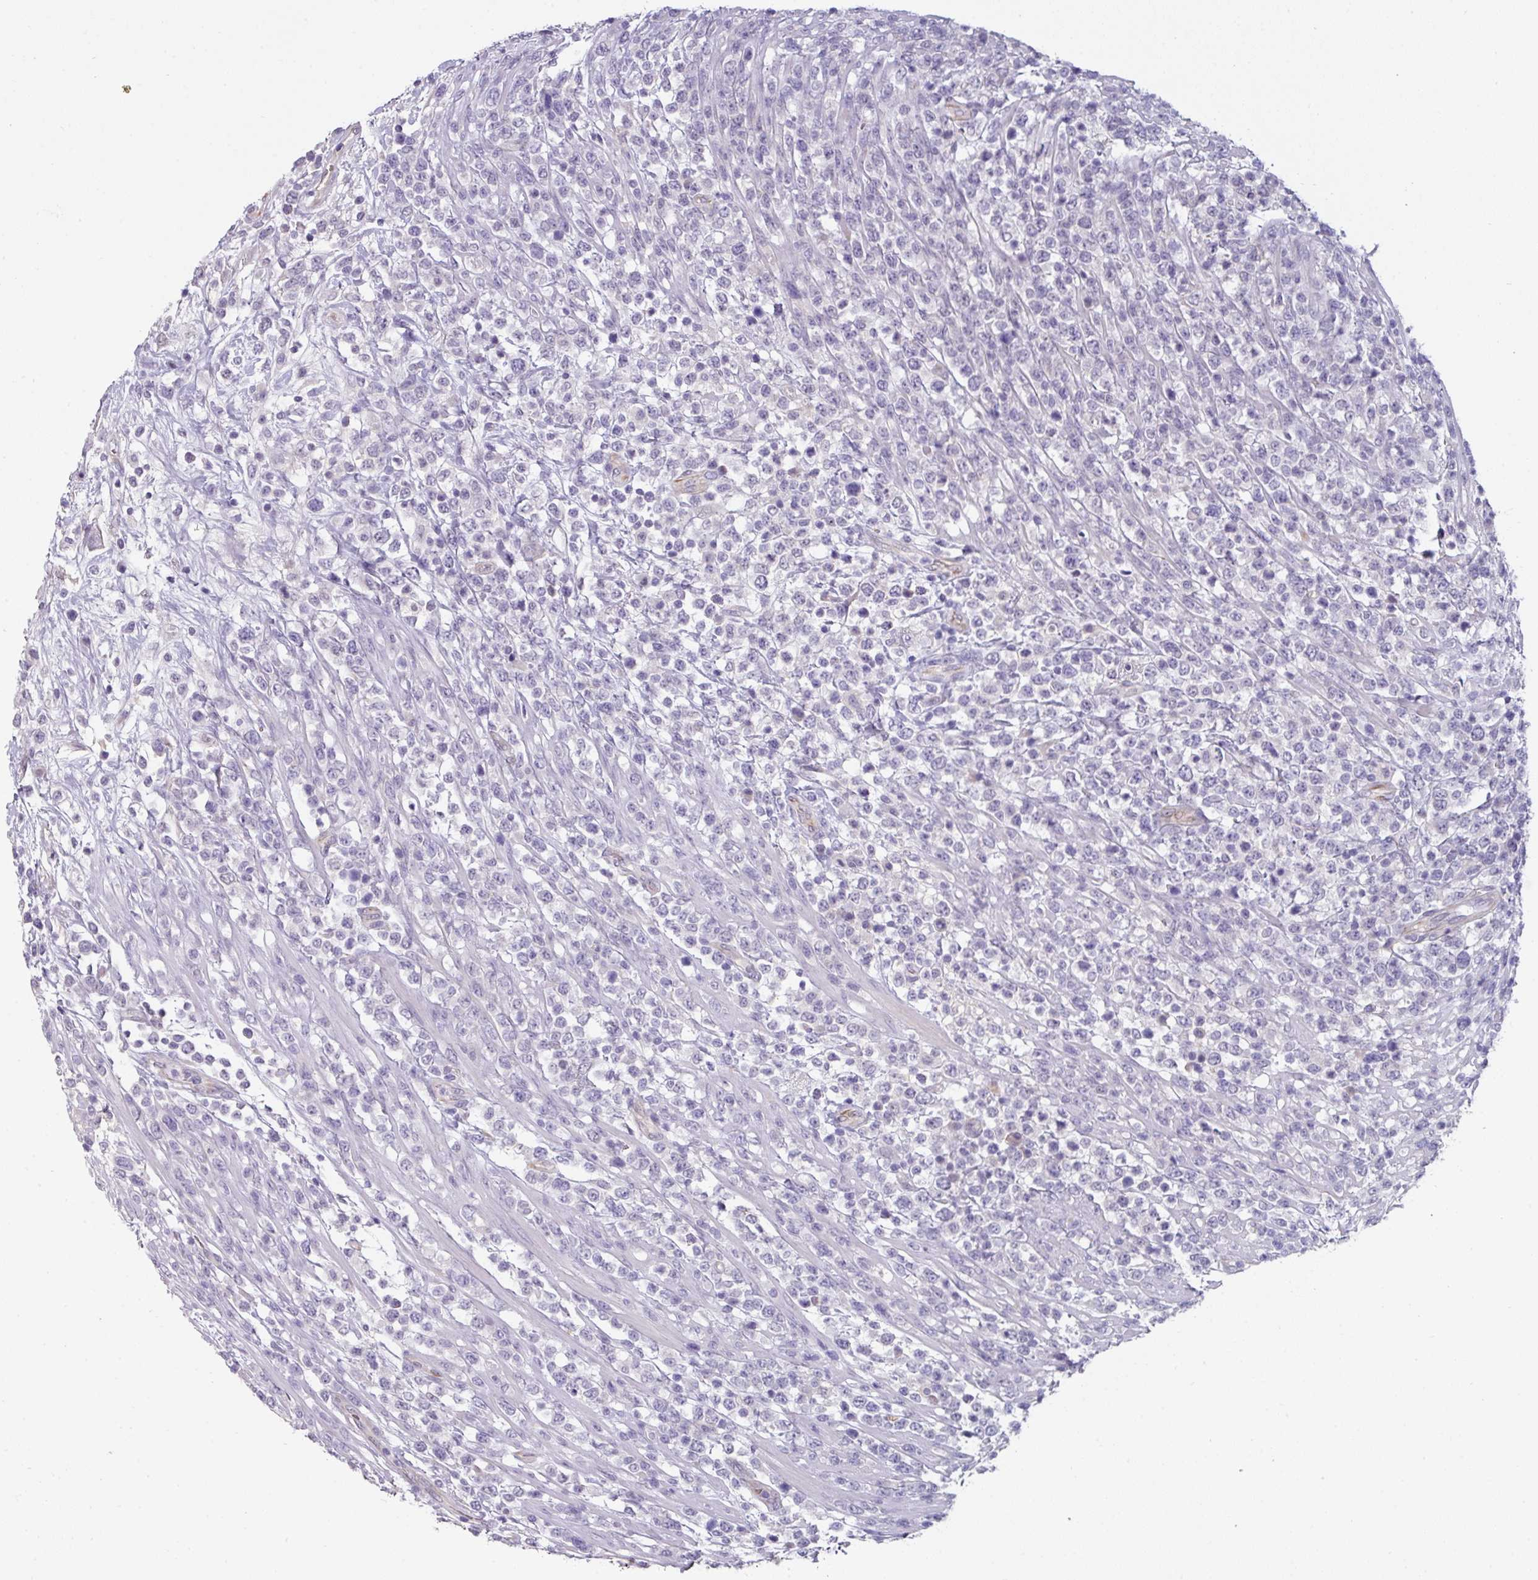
{"staining": {"intensity": "negative", "quantity": "none", "location": "none"}, "tissue": "lymphoma", "cell_type": "Tumor cells", "image_type": "cancer", "snomed": [{"axis": "morphology", "description": "Malignant lymphoma, non-Hodgkin's type, High grade"}, {"axis": "topography", "description": "Colon"}], "caption": "This is an immunohistochemistry histopathology image of human lymphoma. There is no positivity in tumor cells.", "gene": "EYA3", "patient": {"sex": "female", "age": 53}}